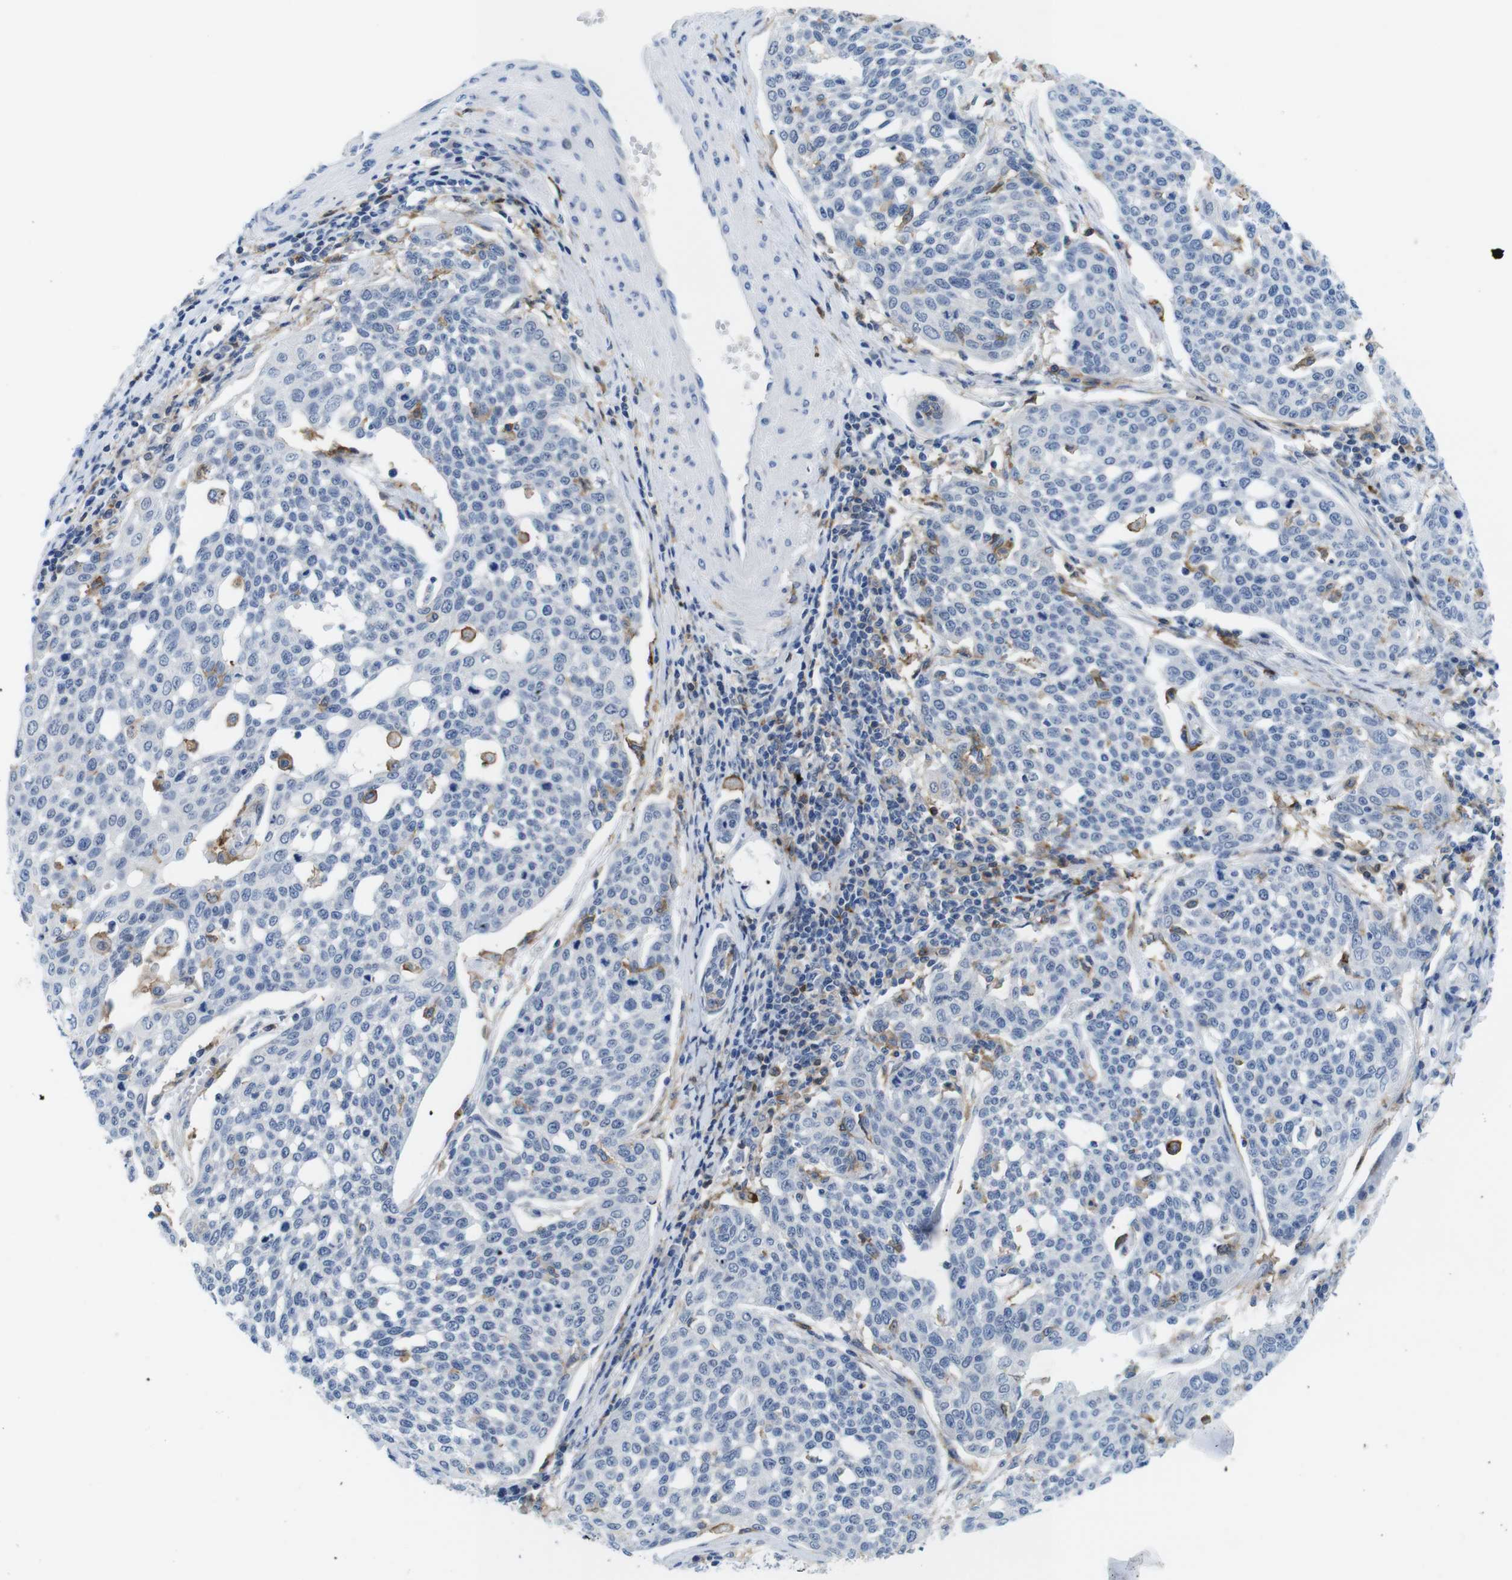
{"staining": {"intensity": "negative", "quantity": "none", "location": "none"}, "tissue": "cervical cancer", "cell_type": "Tumor cells", "image_type": "cancer", "snomed": [{"axis": "morphology", "description": "Squamous cell carcinoma, NOS"}, {"axis": "topography", "description": "Cervix"}], "caption": "The IHC micrograph has no significant positivity in tumor cells of cervical squamous cell carcinoma tissue. (Stains: DAB (3,3'-diaminobenzidine) IHC with hematoxylin counter stain, Microscopy: brightfield microscopy at high magnification).", "gene": "CD300C", "patient": {"sex": "female", "age": 34}}